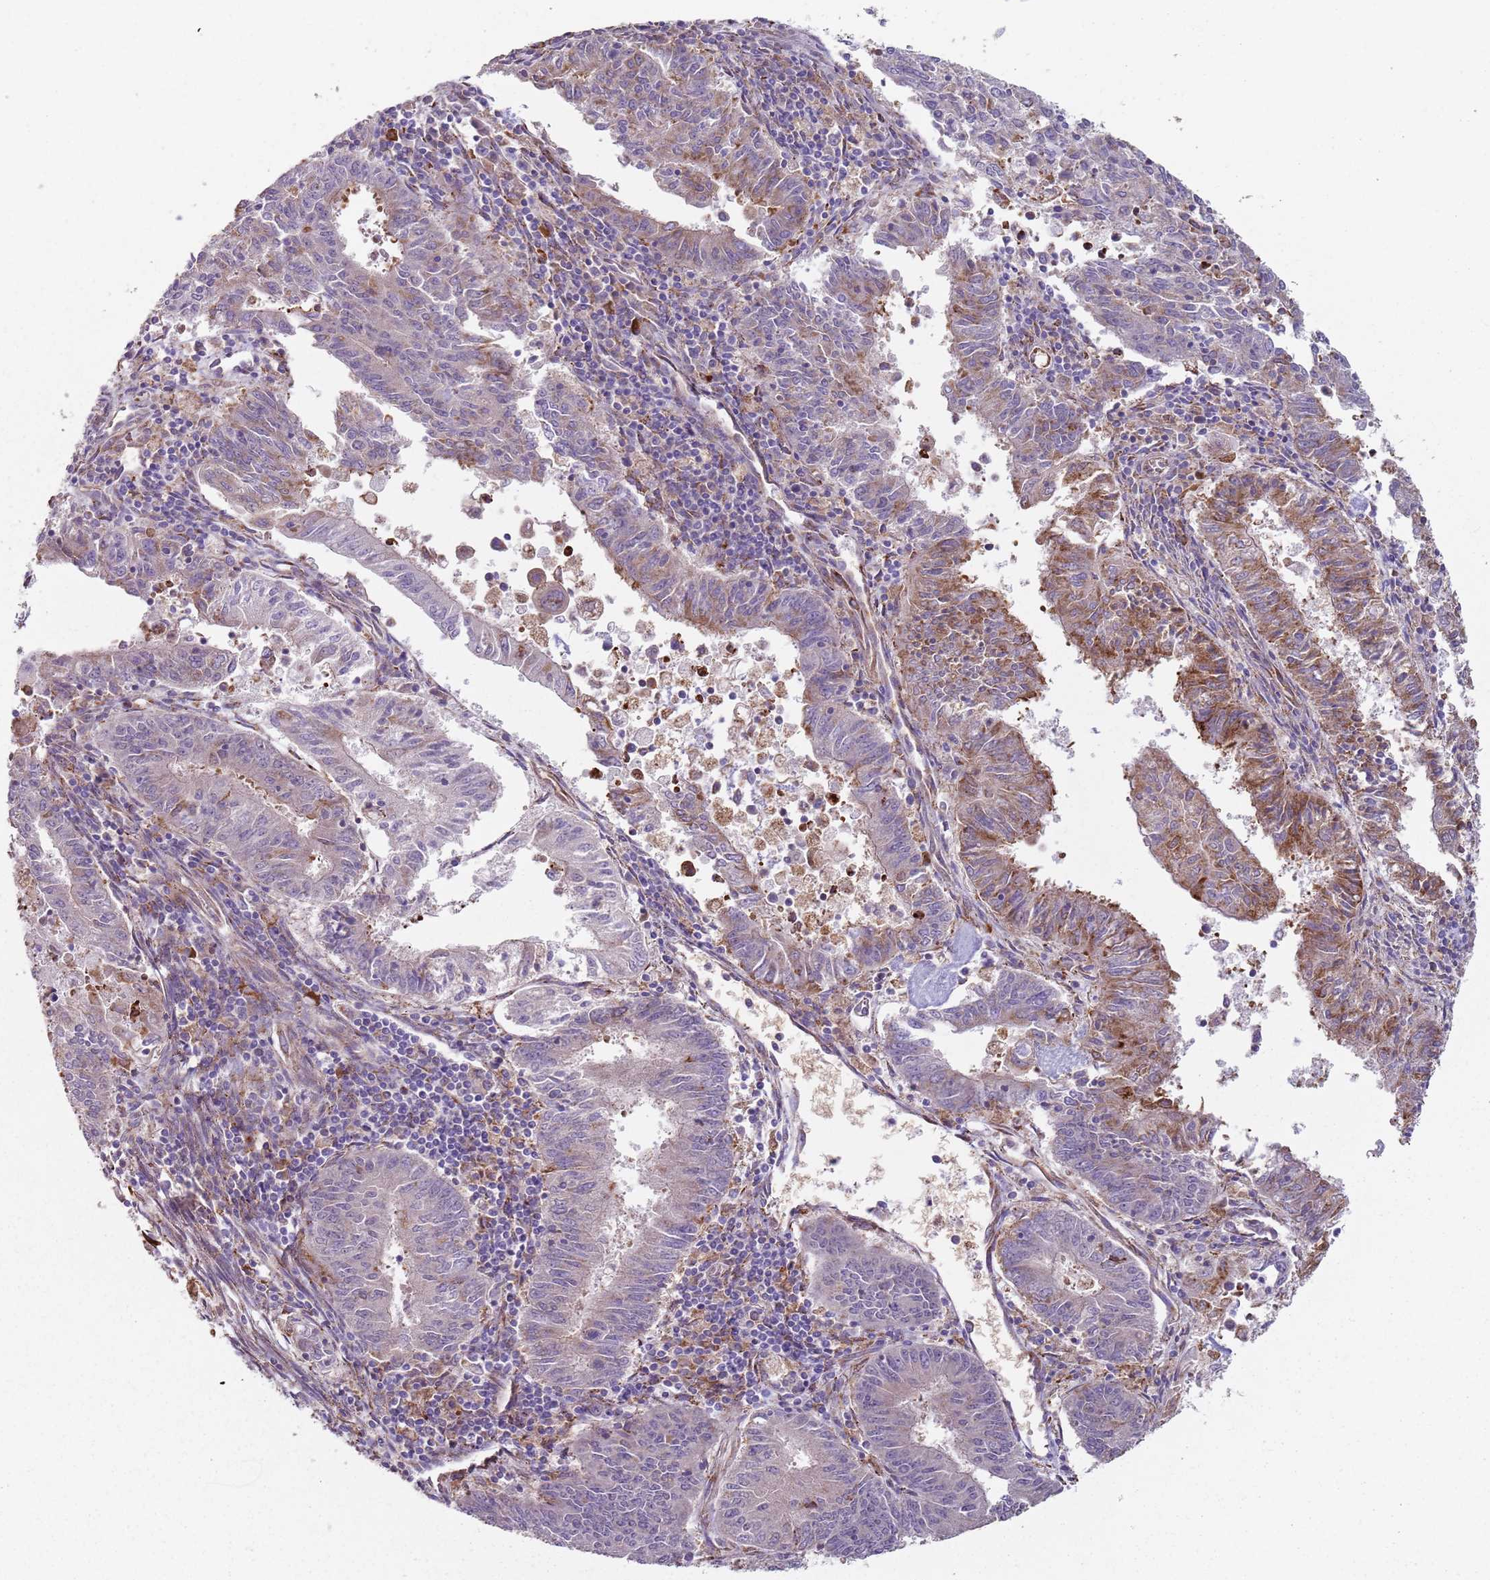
{"staining": {"intensity": "moderate", "quantity": "25%-75%", "location": "cytoplasmic/membranous"}, "tissue": "endometrial cancer", "cell_type": "Tumor cells", "image_type": "cancer", "snomed": [{"axis": "morphology", "description": "Adenocarcinoma, NOS"}, {"axis": "topography", "description": "Endometrium"}], "caption": "Immunohistochemical staining of human adenocarcinoma (endometrial) reveals medium levels of moderate cytoplasmic/membranous positivity in about 25%-75% of tumor cells. The staining is performed using DAB (3,3'-diaminobenzidine) brown chromogen to label protein expression. The nuclei are counter-stained blue using hematoxylin.", "gene": "SPATA2", "patient": {"sex": "female", "age": 59}}